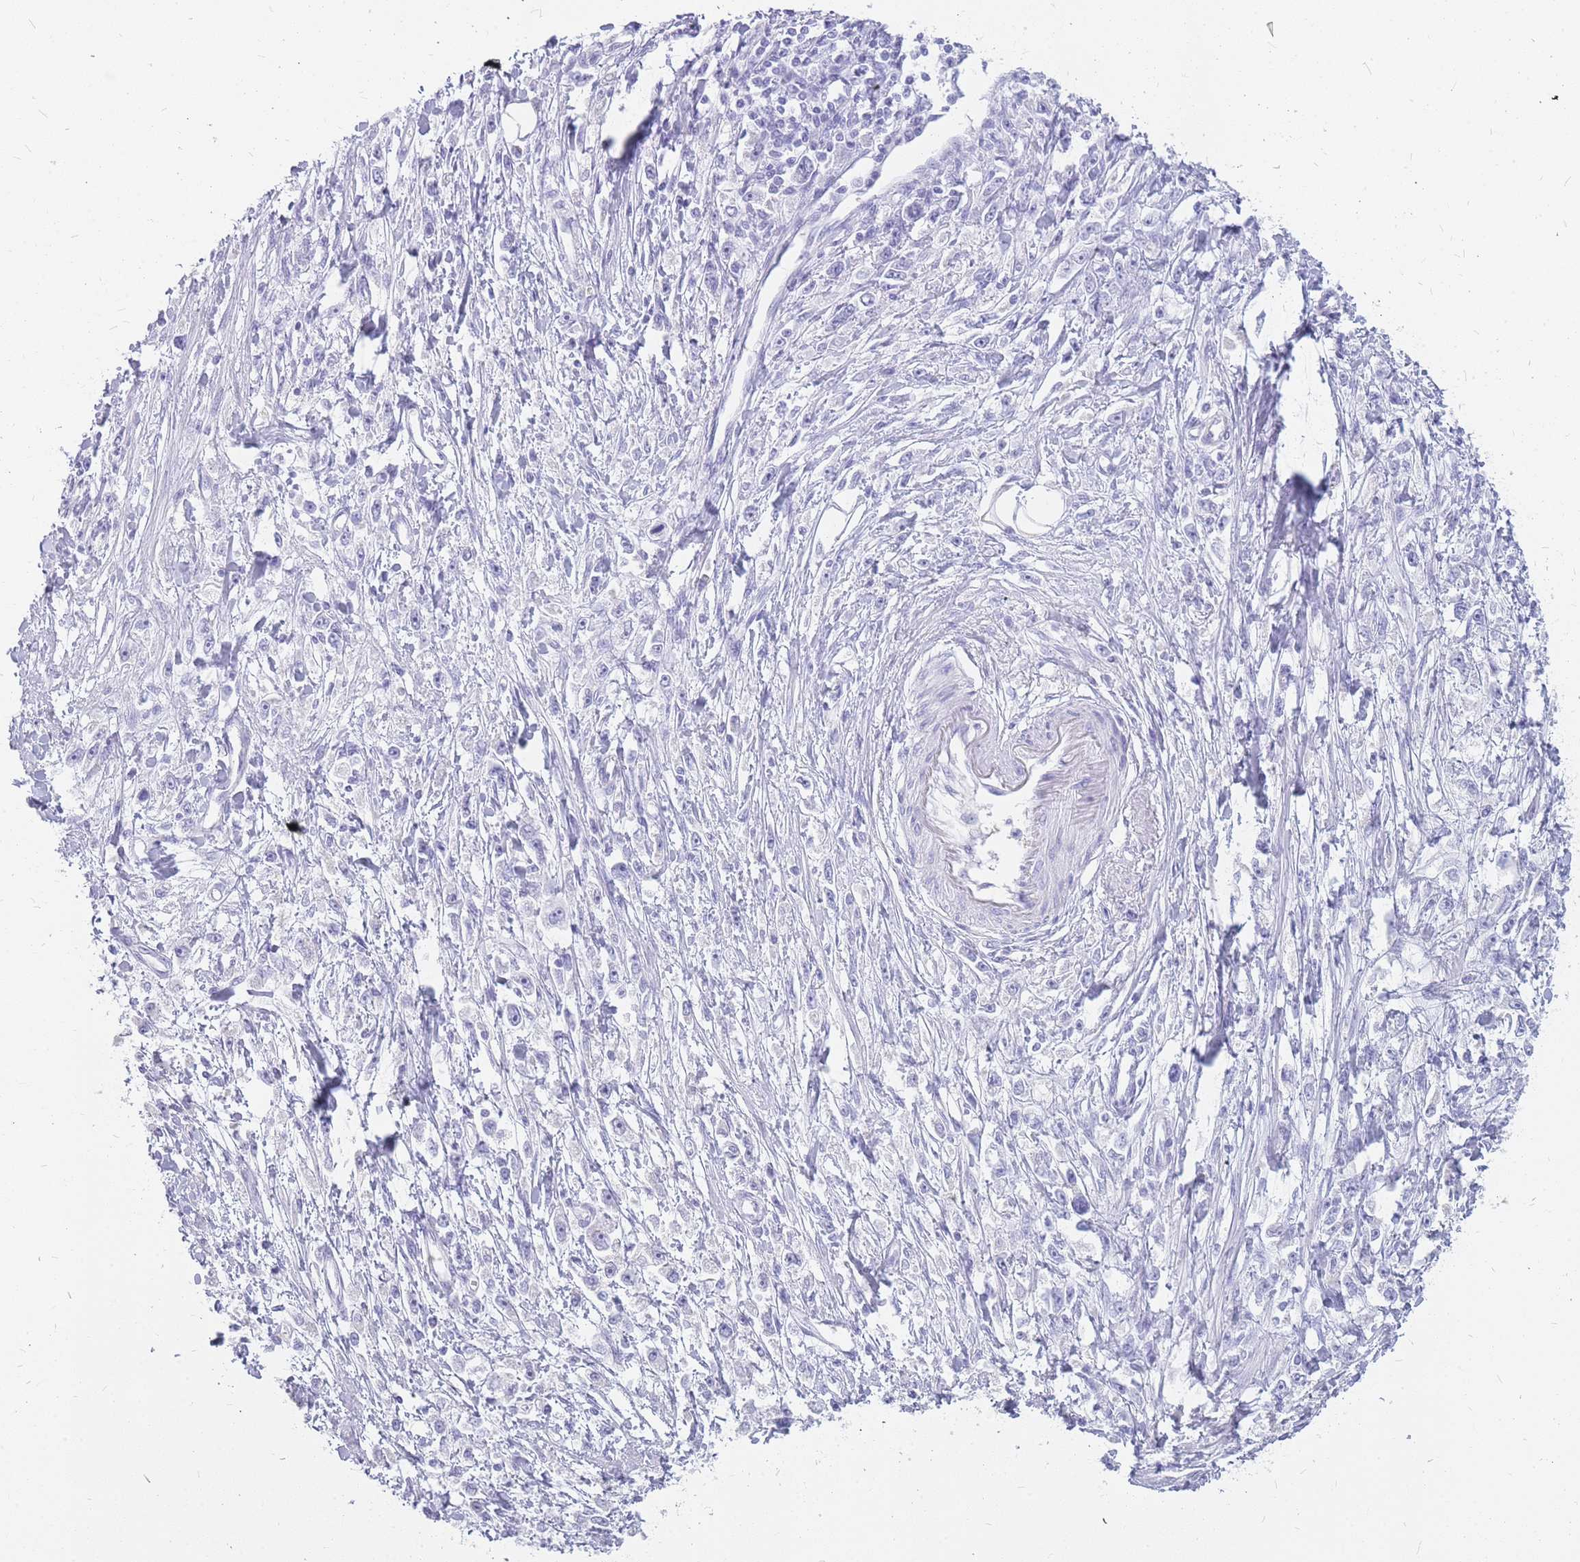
{"staining": {"intensity": "negative", "quantity": "none", "location": "none"}, "tissue": "stomach cancer", "cell_type": "Tumor cells", "image_type": "cancer", "snomed": [{"axis": "morphology", "description": "Adenocarcinoma, NOS"}, {"axis": "topography", "description": "Stomach"}], "caption": "Immunohistochemistry (IHC) of stomach cancer (adenocarcinoma) demonstrates no staining in tumor cells. (DAB immunohistochemistry, high magnification).", "gene": "INS", "patient": {"sex": "female", "age": 59}}